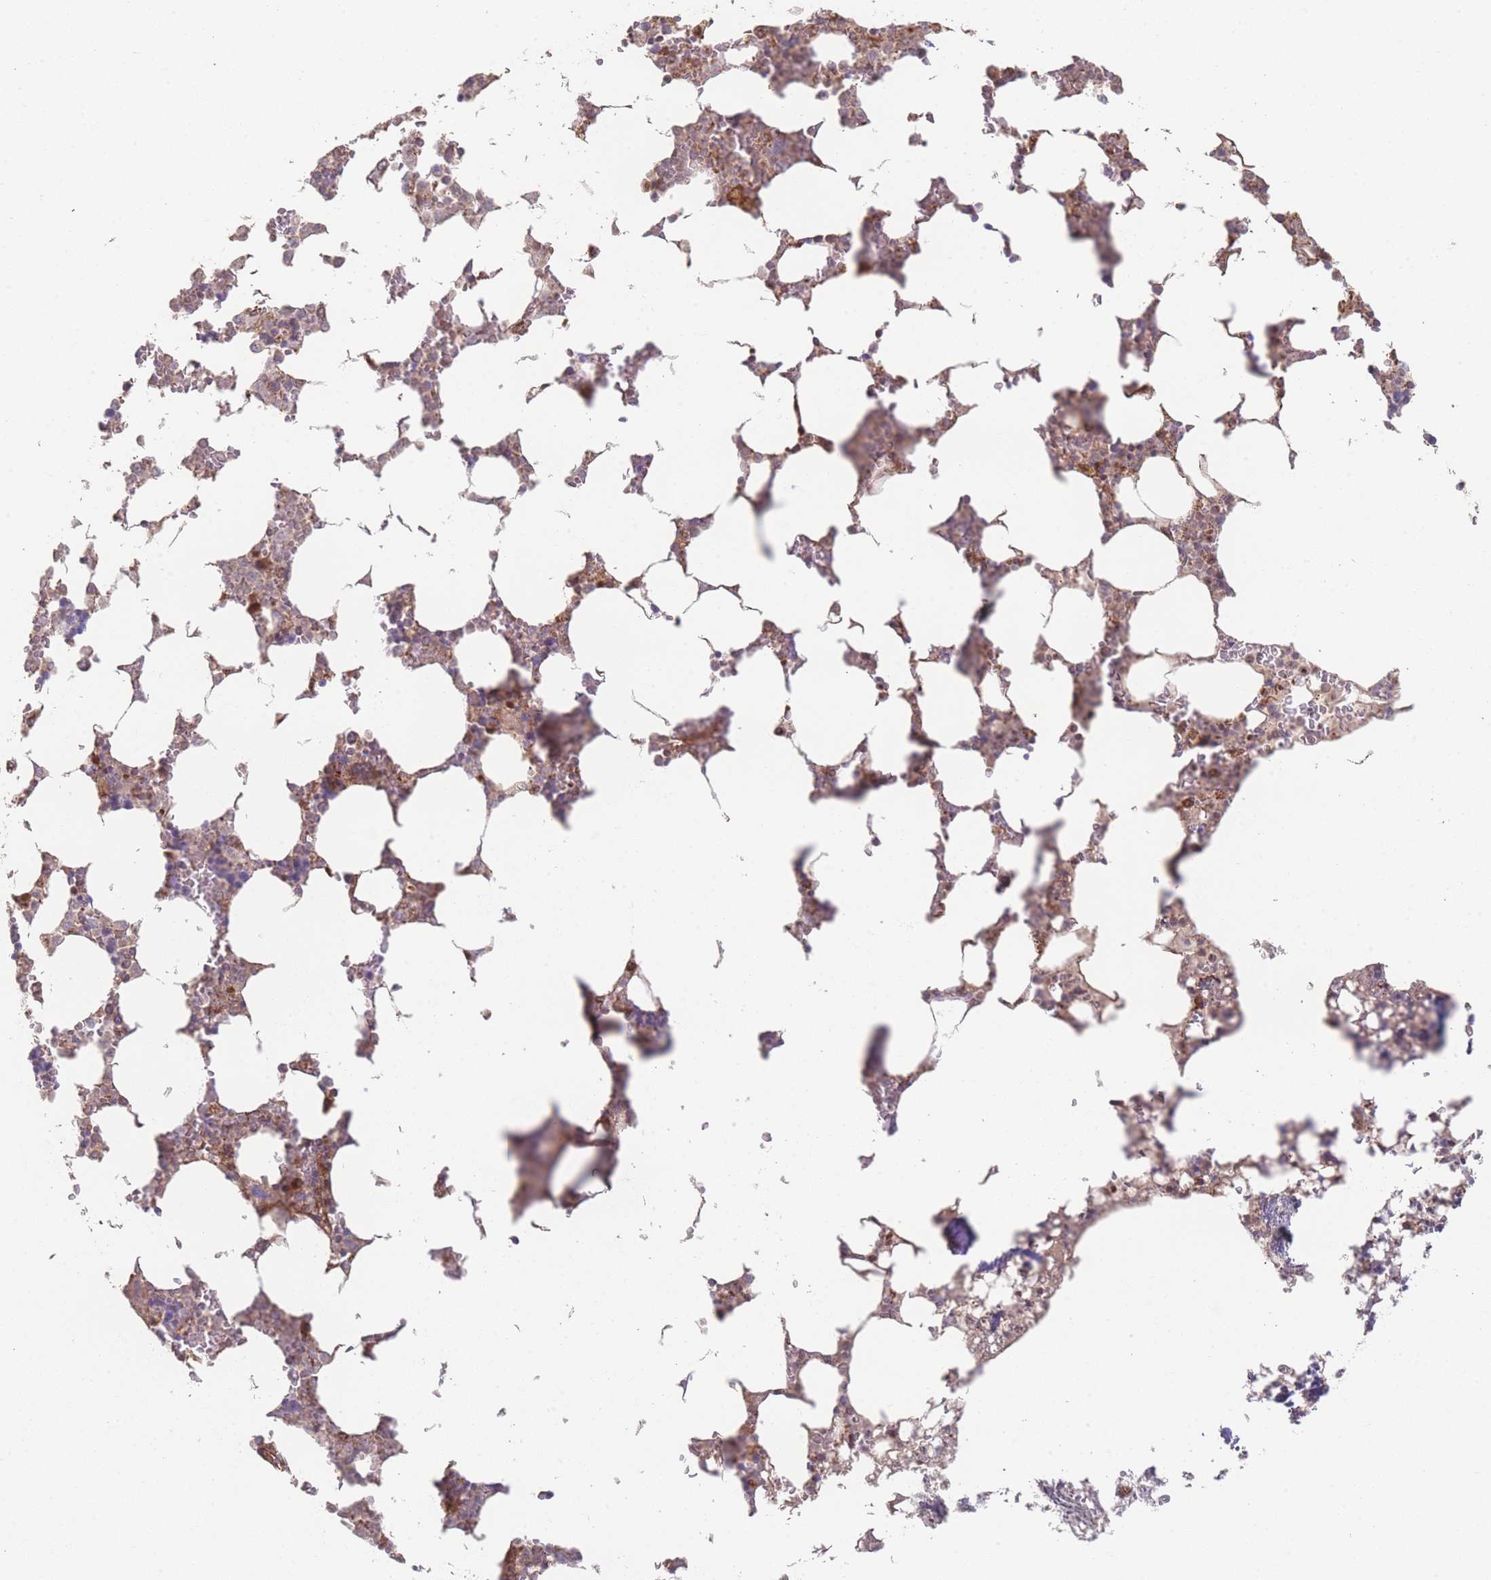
{"staining": {"intensity": "moderate", "quantity": "<25%", "location": "cytoplasmic/membranous"}, "tissue": "bone marrow", "cell_type": "Hematopoietic cells", "image_type": "normal", "snomed": [{"axis": "morphology", "description": "Normal tissue, NOS"}, {"axis": "topography", "description": "Bone marrow"}], "caption": "The image demonstrates staining of benign bone marrow, revealing moderate cytoplasmic/membranous protein staining (brown color) within hematopoietic cells. (DAB IHC with brightfield microscopy, high magnification).", "gene": "PXMP4", "patient": {"sex": "male", "age": 64}}